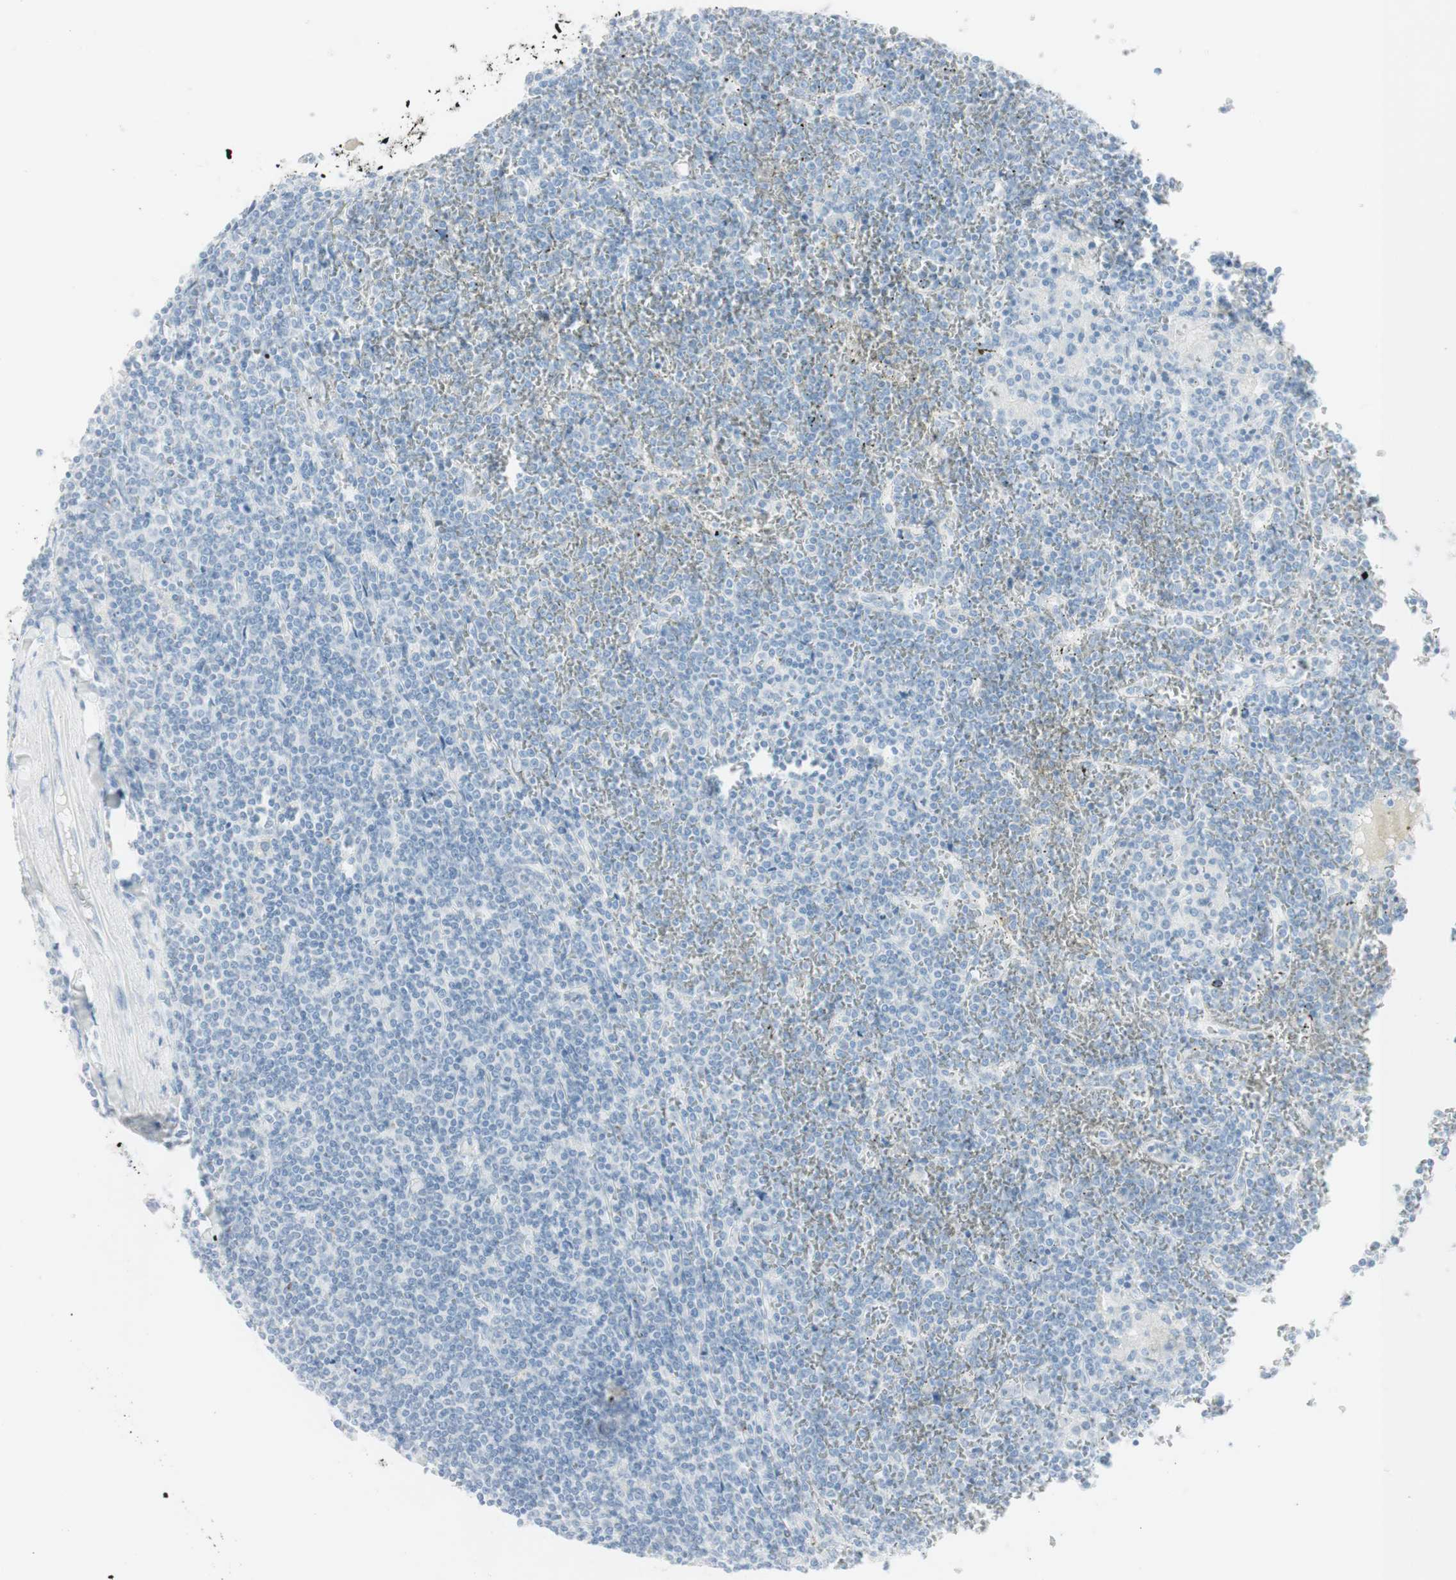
{"staining": {"intensity": "weak", "quantity": "<25%", "location": "cytoplasmic/membranous"}, "tissue": "lymphoma", "cell_type": "Tumor cells", "image_type": "cancer", "snomed": [{"axis": "morphology", "description": "Malignant lymphoma, non-Hodgkin's type, Low grade"}, {"axis": "topography", "description": "Spleen"}], "caption": "Tumor cells show no significant expression in lymphoma.", "gene": "NAPSA", "patient": {"sex": "female", "age": 19}}